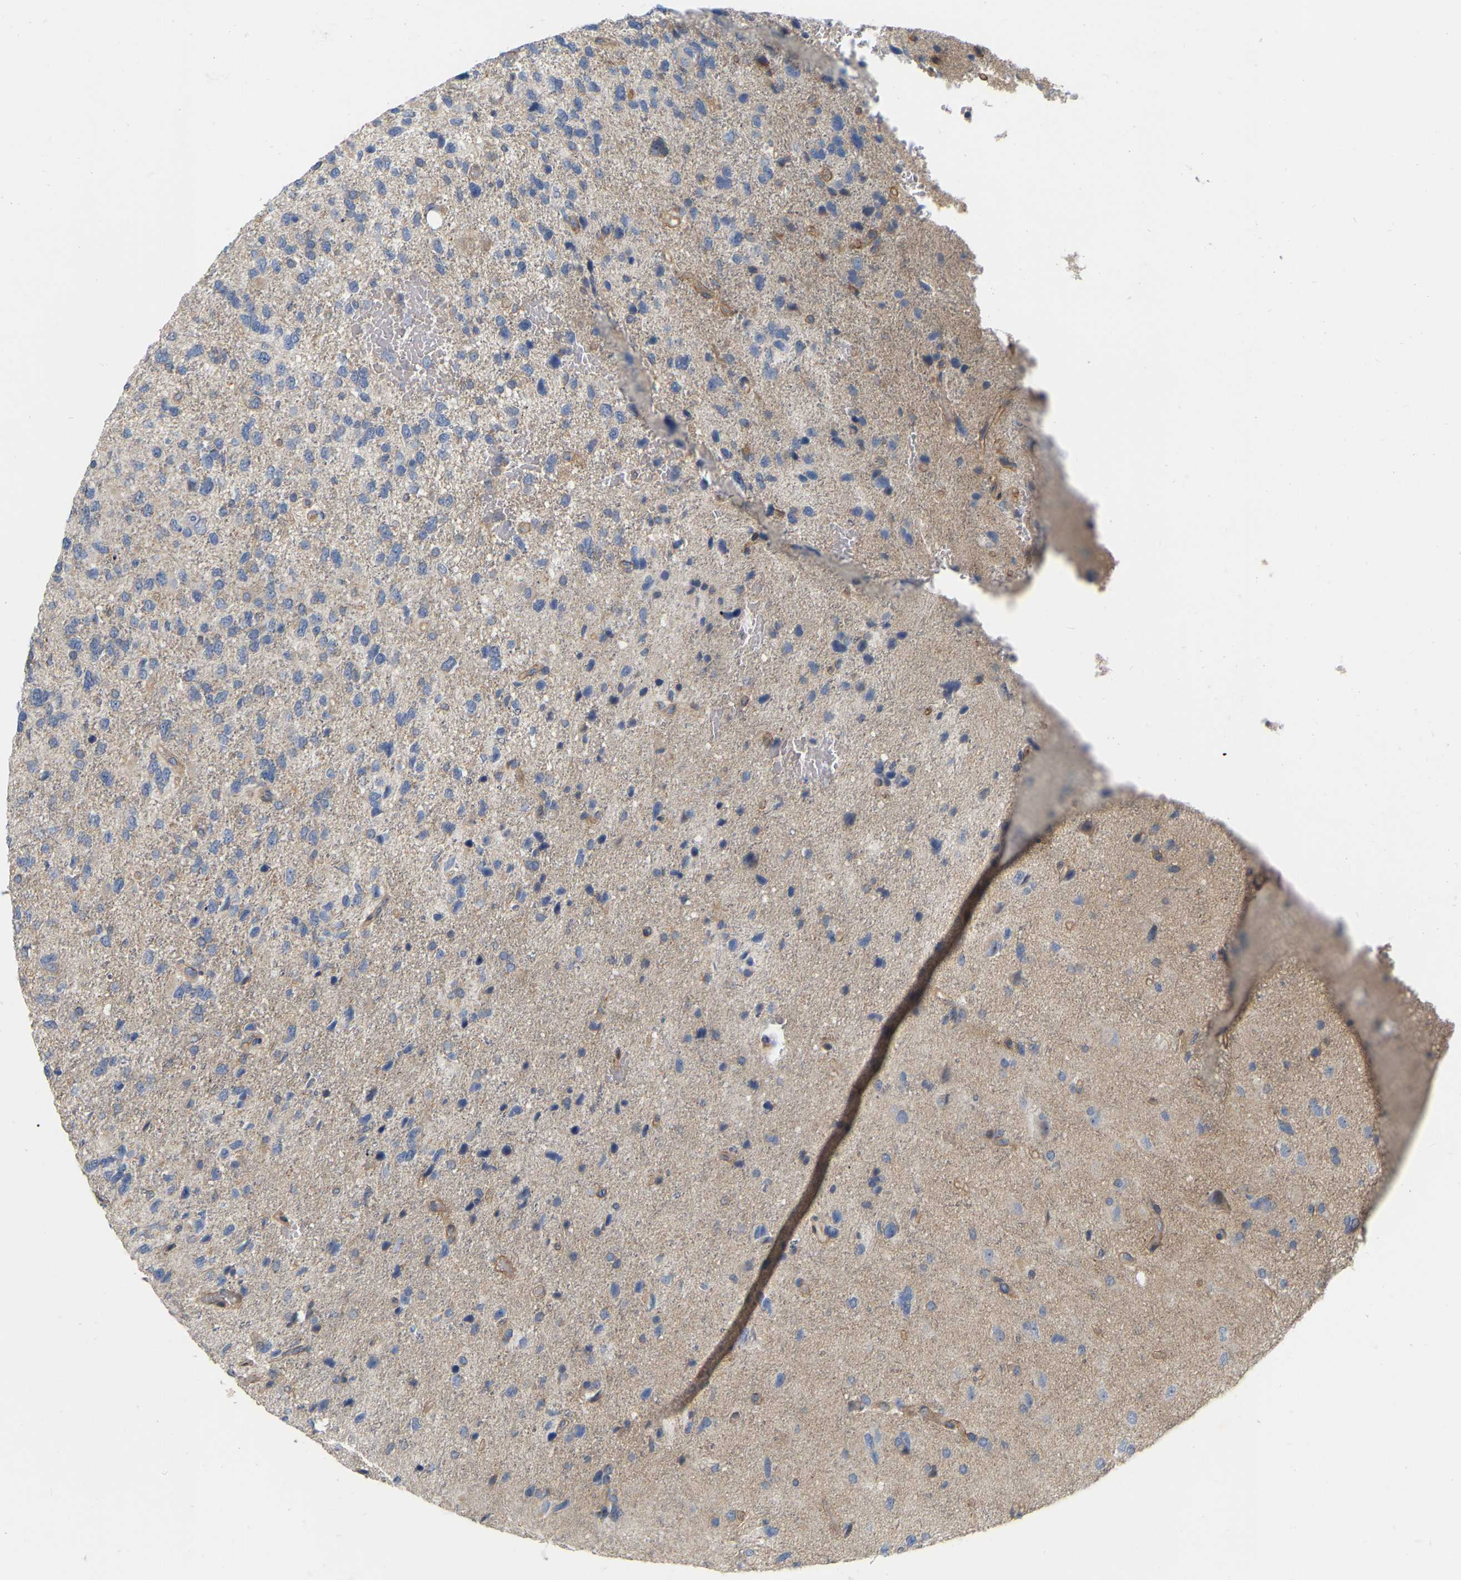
{"staining": {"intensity": "negative", "quantity": "none", "location": "none"}, "tissue": "glioma", "cell_type": "Tumor cells", "image_type": "cancer", "snomed": [{"axis": "morphology", "description": "Glioma, malignant, High grade"}, {"axis": "topography", "description": "Brain"}], "caption": "Immunohistochemistry (IHC) image of neoplastic tissue: human malignant glioma (high-grade) stained with DAB (3,3'-diaminobenzidine) displays no significant protein expression in tumor cells.", "gene": "SSH1", "patient": {"sex": "female", "age": 58}}